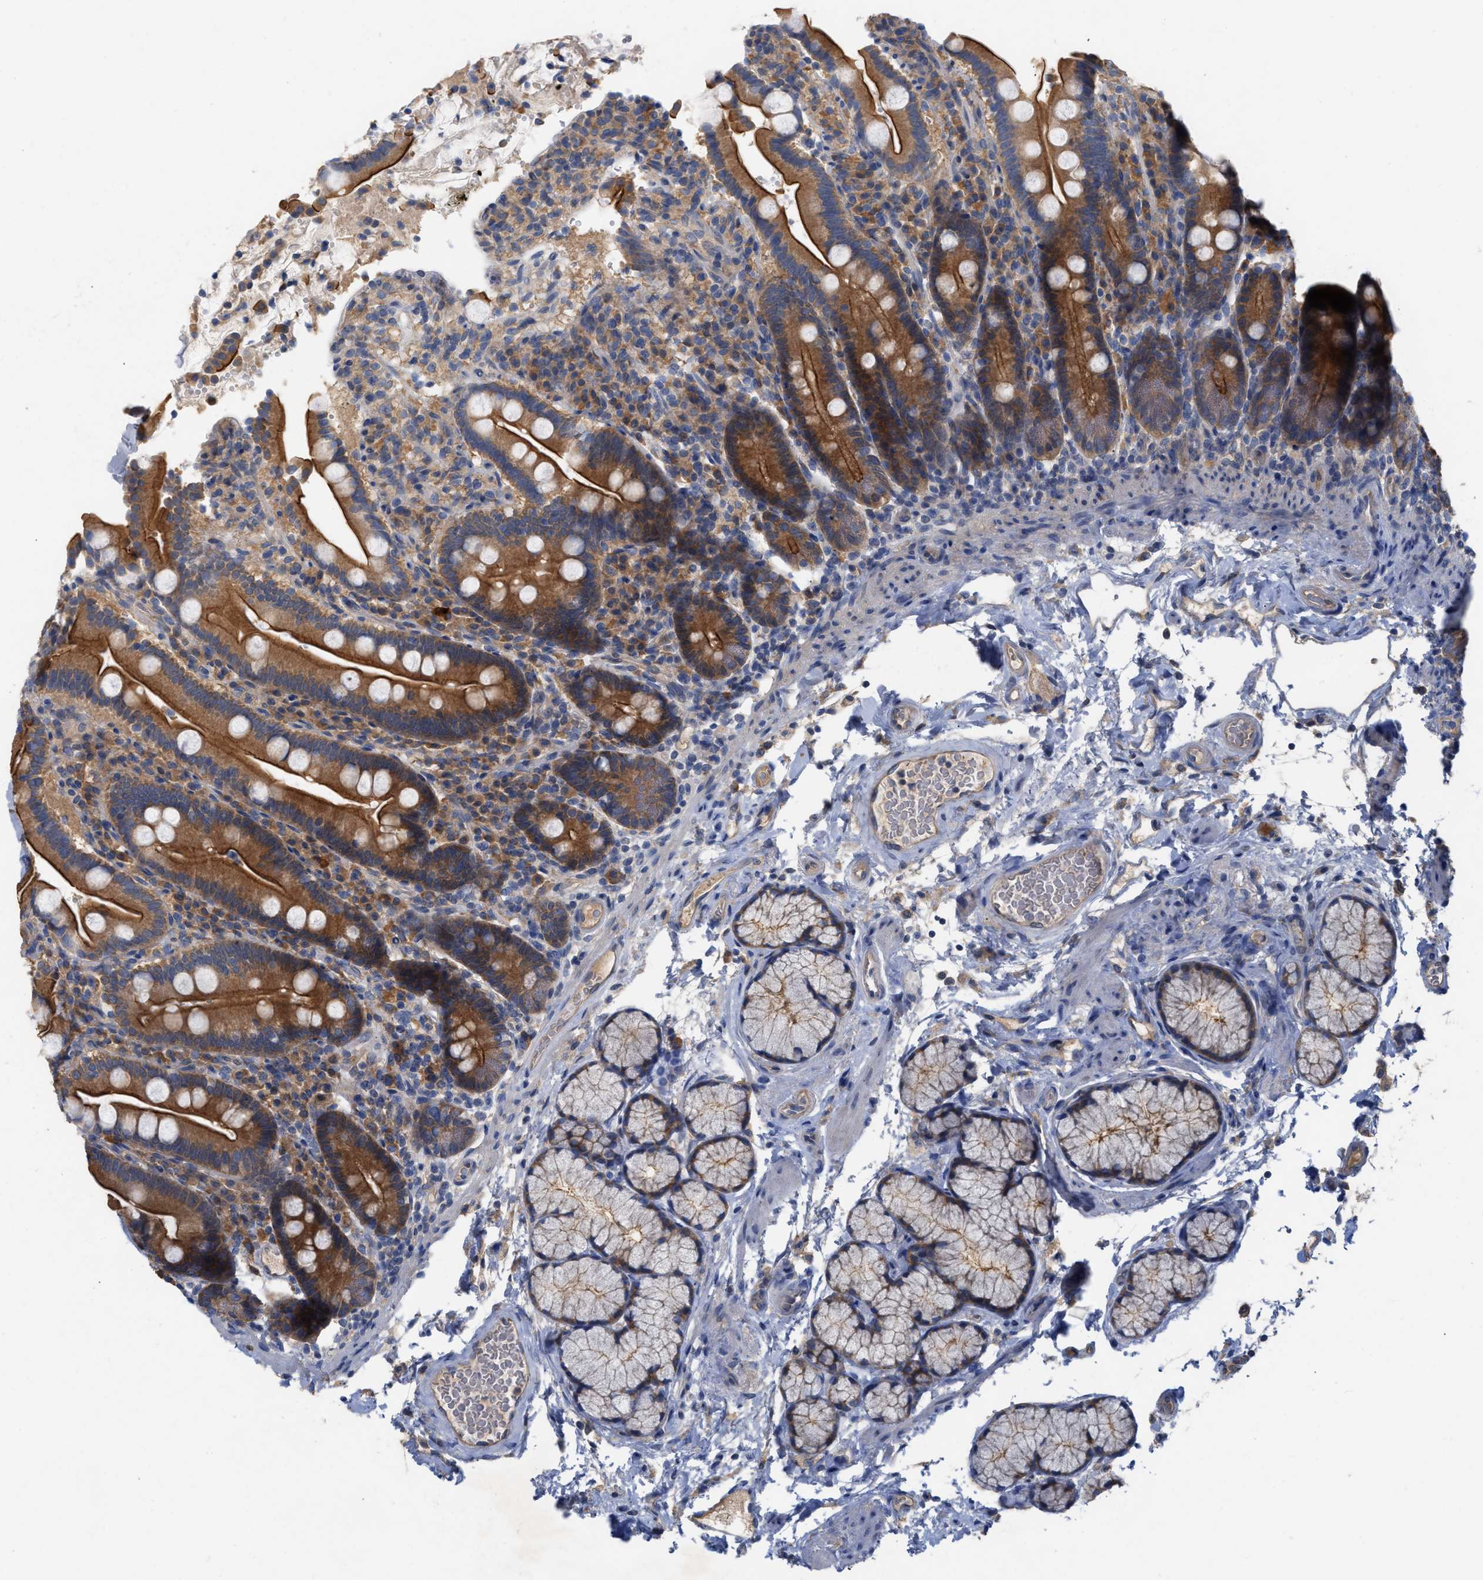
{"staining": {"intensity": "strong", "quantity": ">75%", "location": "cytoplasmic/membranous"}, "tissue": "duodenum", "cell_type": "Glandular cells", "image_type": "normal", "snomed": [{"axis": "morphology", "description": "Normal tissue, NOS"}, {"axis": "topography", "description": "Small intestine, NOS"}], "caption": "This histopathology image exhibits IHC staining of normal duodenum, with high strong cytoplasmic/membranous positivity in about >75% of glandular cells.", "gene": "TMEM131", "patient": {"sex": "female", "age": 71}}